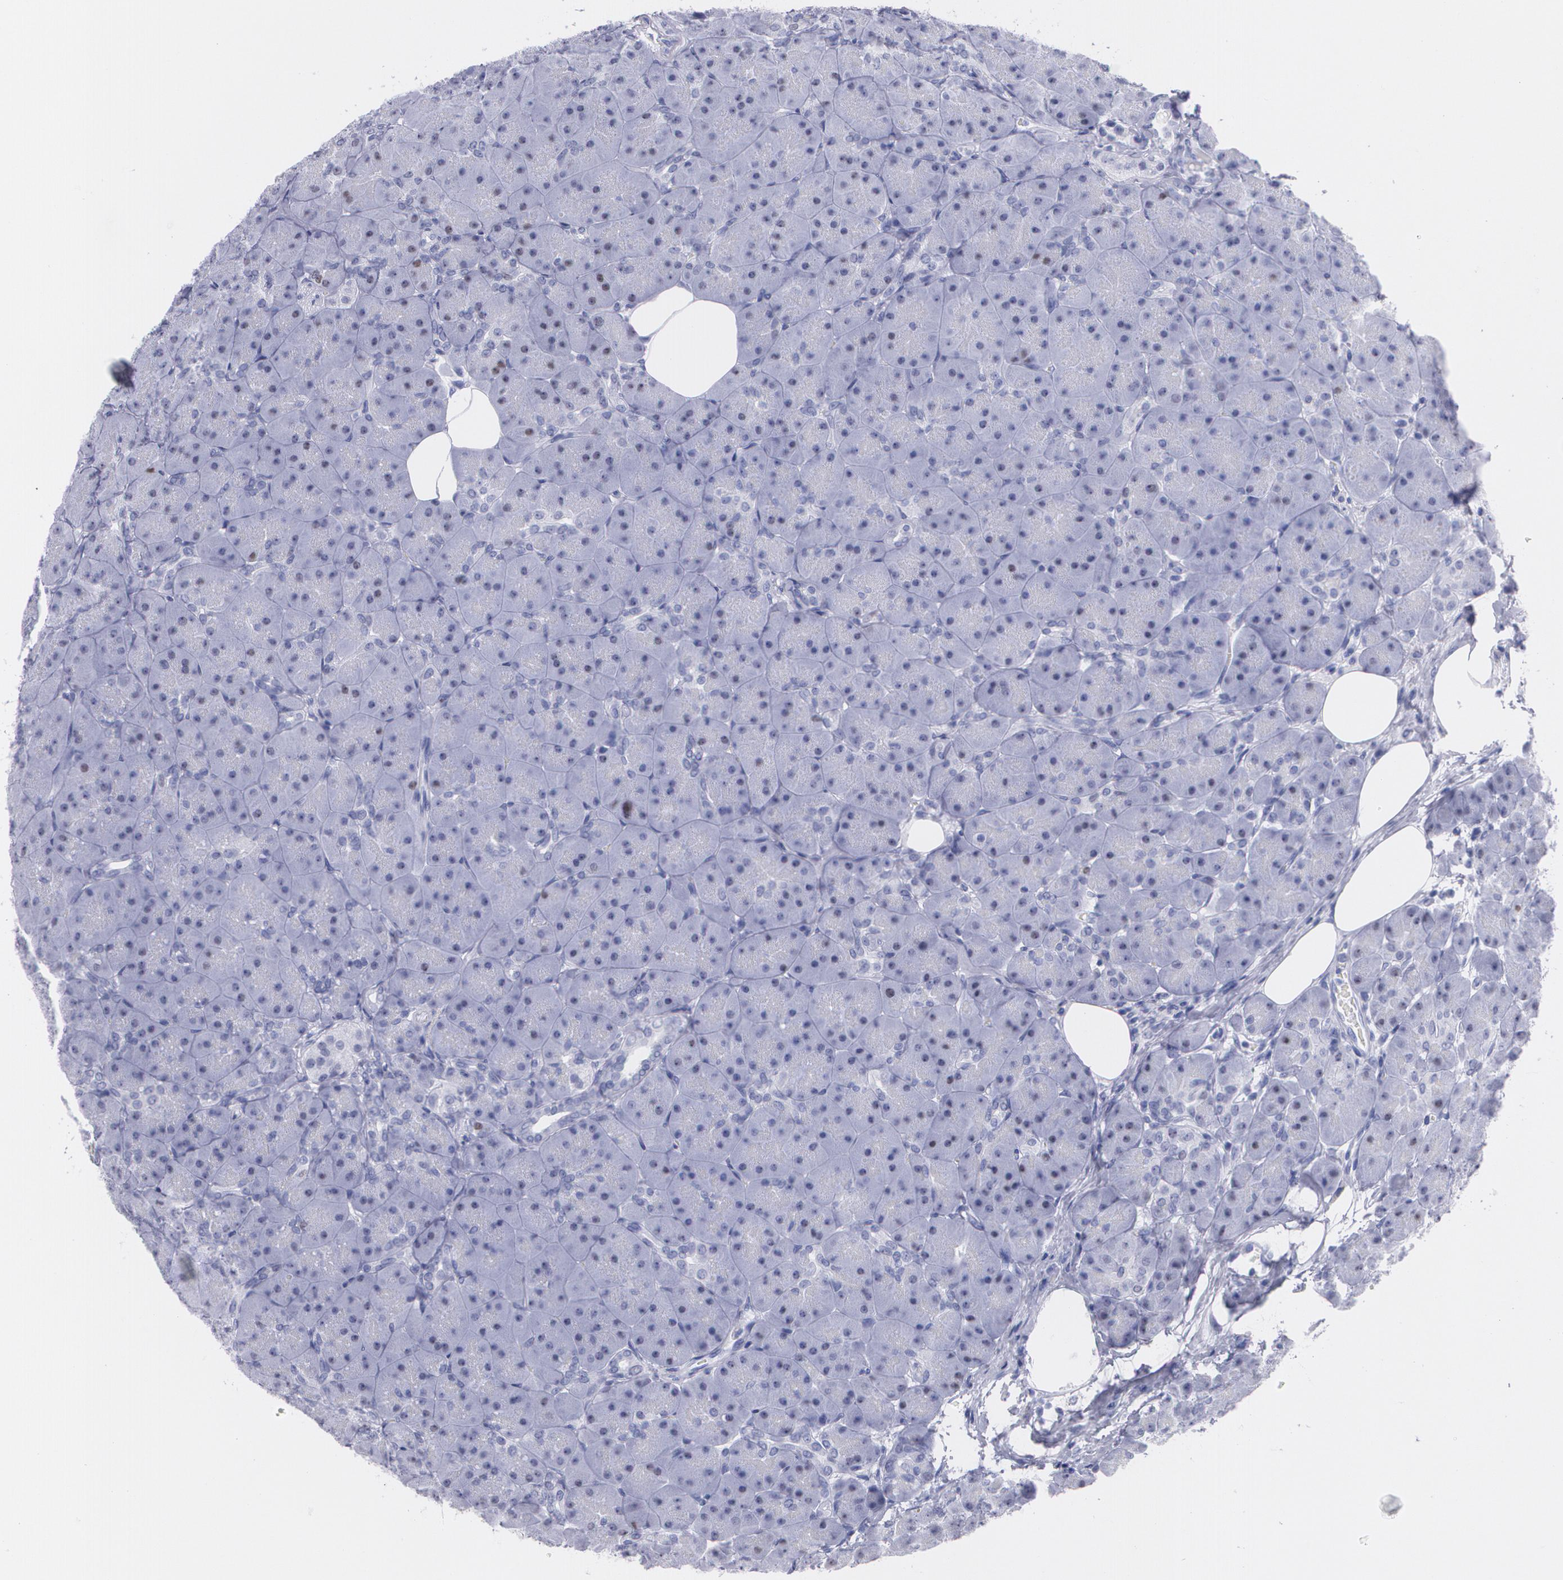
{"staining": {"intensity": "weak", "quantity": "<25%", "location": "nuclear"}, "tissue": "pancreas", "cell_type": "Exocrine glandular cells", "image_type": "normal", "snomed": [{"axis": "morphology", "description": "Normal tissue, NOS"}, {"axis": "topography", "description": "Pancreas"}], "caption": "Immunohistochemistry (IHC) of benign pancreas exhibits no positivity in exocrine glandular cells.", "gene": "TP53", "patient": {"sex": "male", "age": 66}}